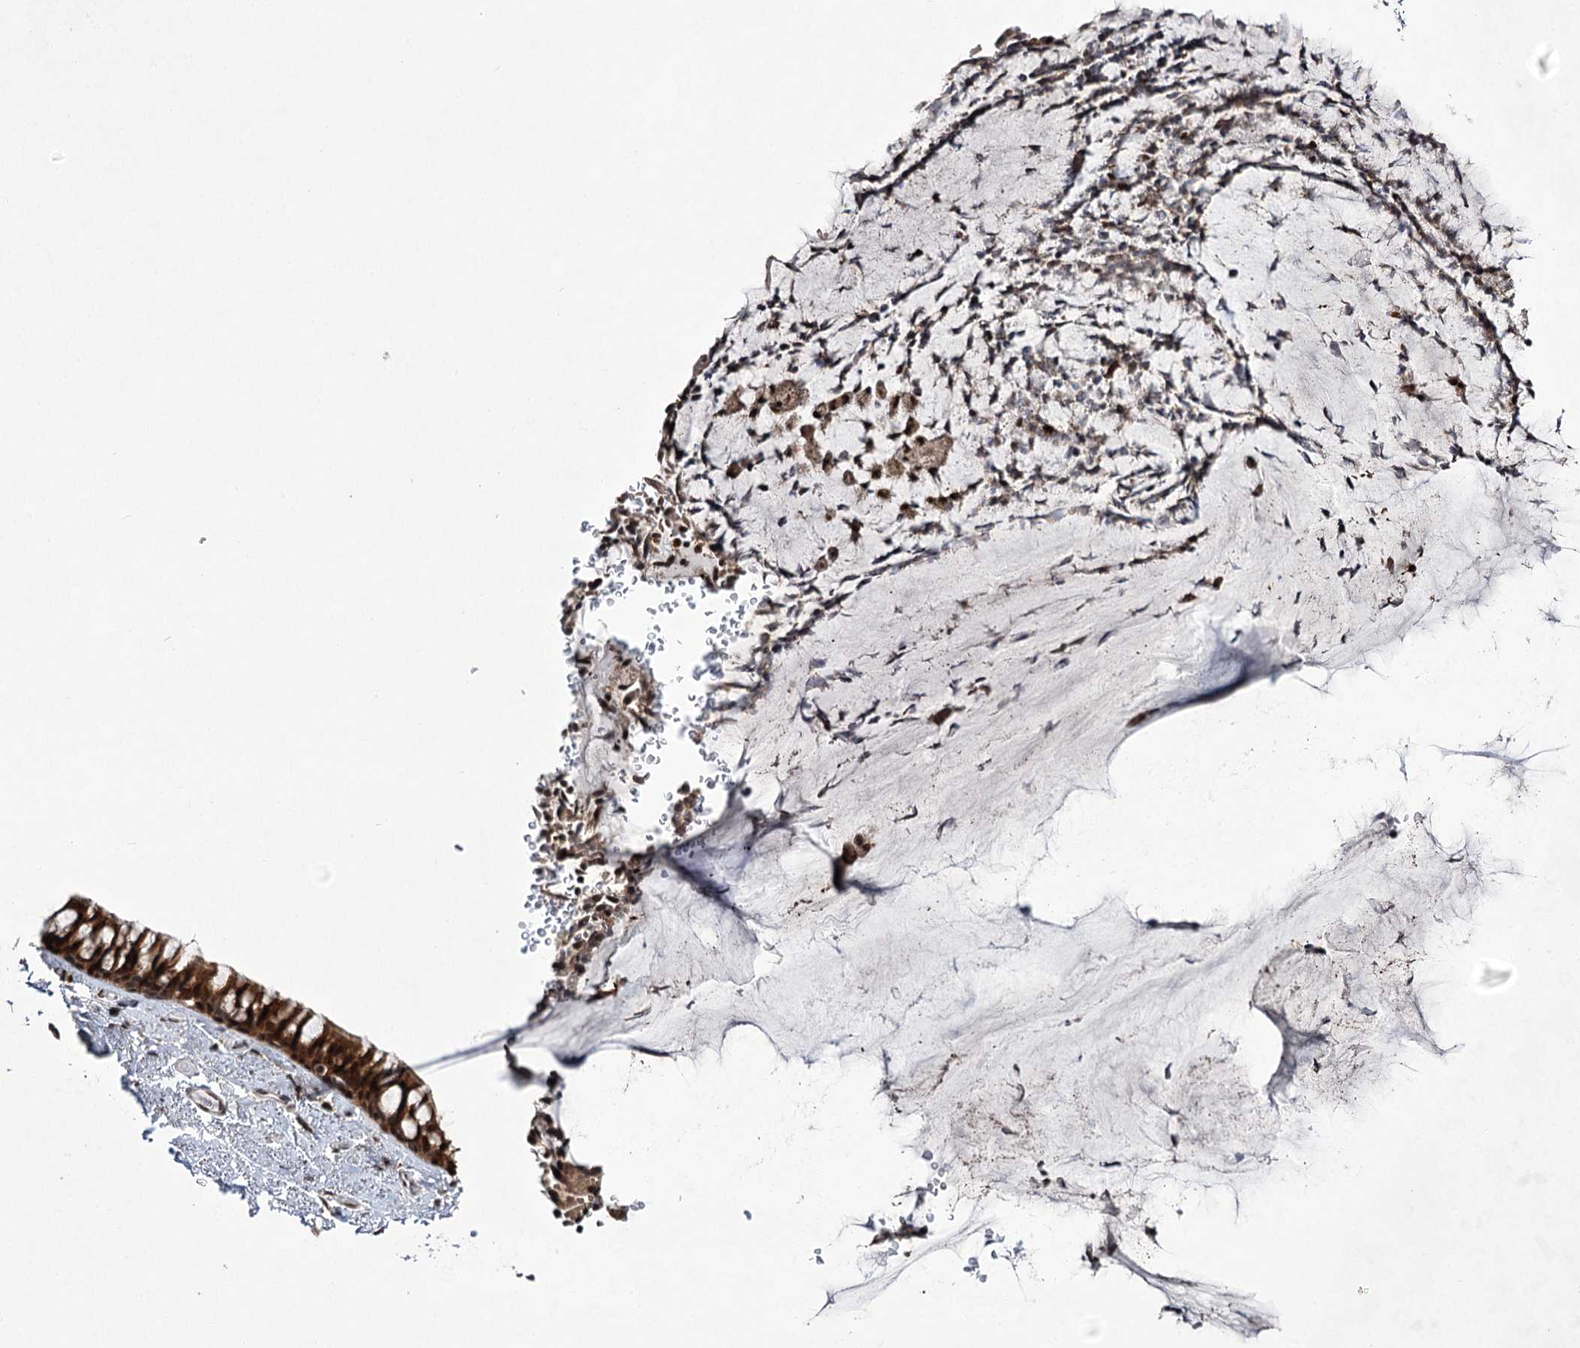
{"staining": {"intensity": "strong", "quantity": ">75%", "location": "cytoplasmic/membranous,nuclear"}, "tissue": "bronchus", "cell_type": "Respiratory epithelial cells", "image_type": "normal", "snomed": [{"axis": "morphology", "description": "Normal tissue, NOS"}, {"axis": "topography", "description": "Cartilage tissue"}, {"axis": "topography", "description": "Bronchus"}], "caption": "Unremarkable bronchus demonstrates strong cytoplasmic/membranous,nuclear expression in about >75% of respiratory epithelial cells The protein of interest is shown in brown color, while the nuclei are stained blue..", "gene": "ZCCHC8", "patient": {"sex": "female", "age": 73}}